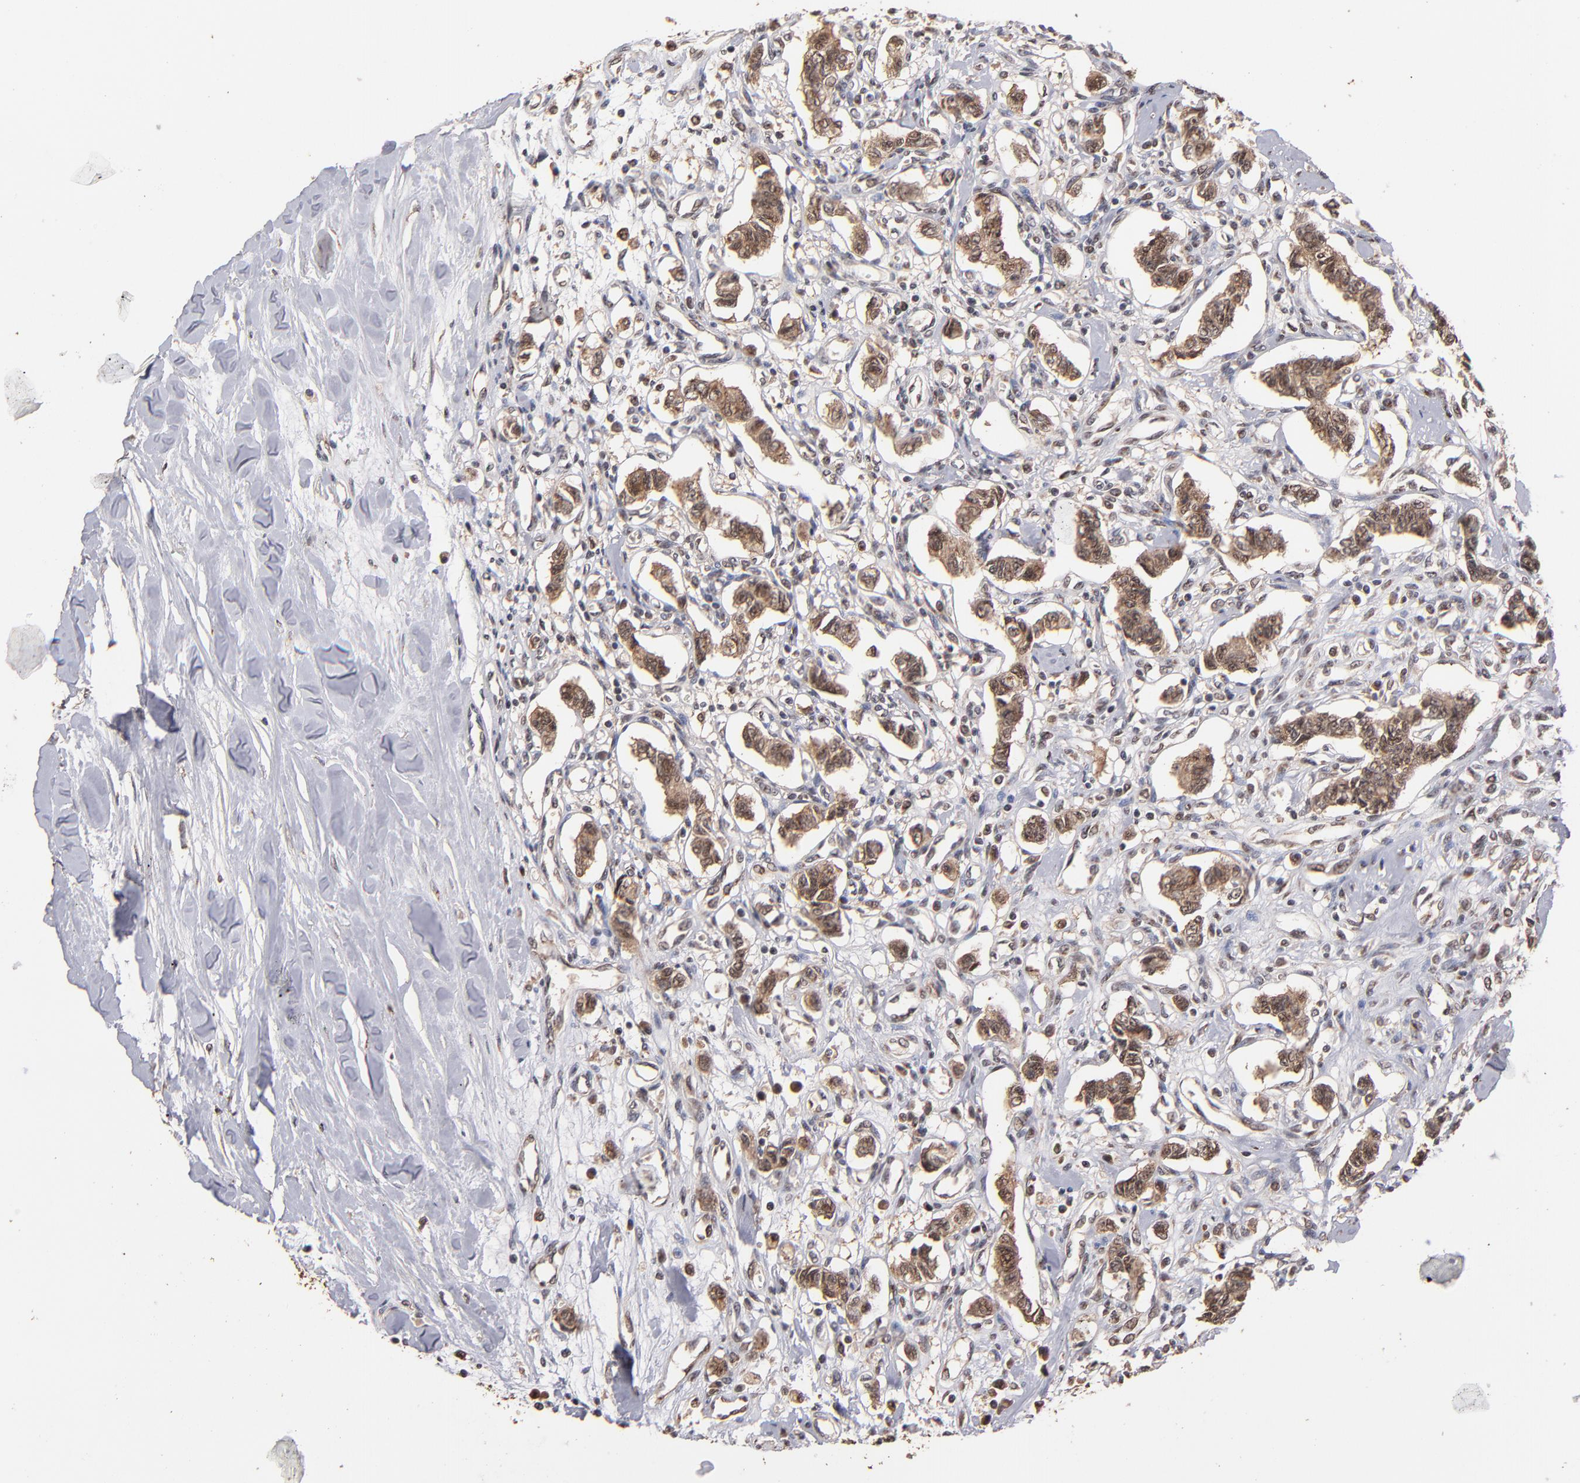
{"staining": {"intensity": "moderate", "quantity": ">75%", "location": "cytoplasmic/membranous,nuclear"}, "tissue": "renal cancer", "cell_type": "Tumor cells", "image_type": "cancer", "snomed": [{"axis": "morphology", "description": "Carcinoid, malignant, NOS"}, {"axis": "topography", "description": "Kidney"}], "caption": "A medium amount of moderate cytoplasmic/membranous and nuclear expression is identified in about >75% of tumor cells in renal malignant carcinoid tissue. Using DAB (3,3'-diaminobenzidine) (brown) and hematoxylin (blue) stains, captured at high magnification using brightfield microscopy.", "gene": "EAPP", "patient": {"sex": "female", "age": 41}}